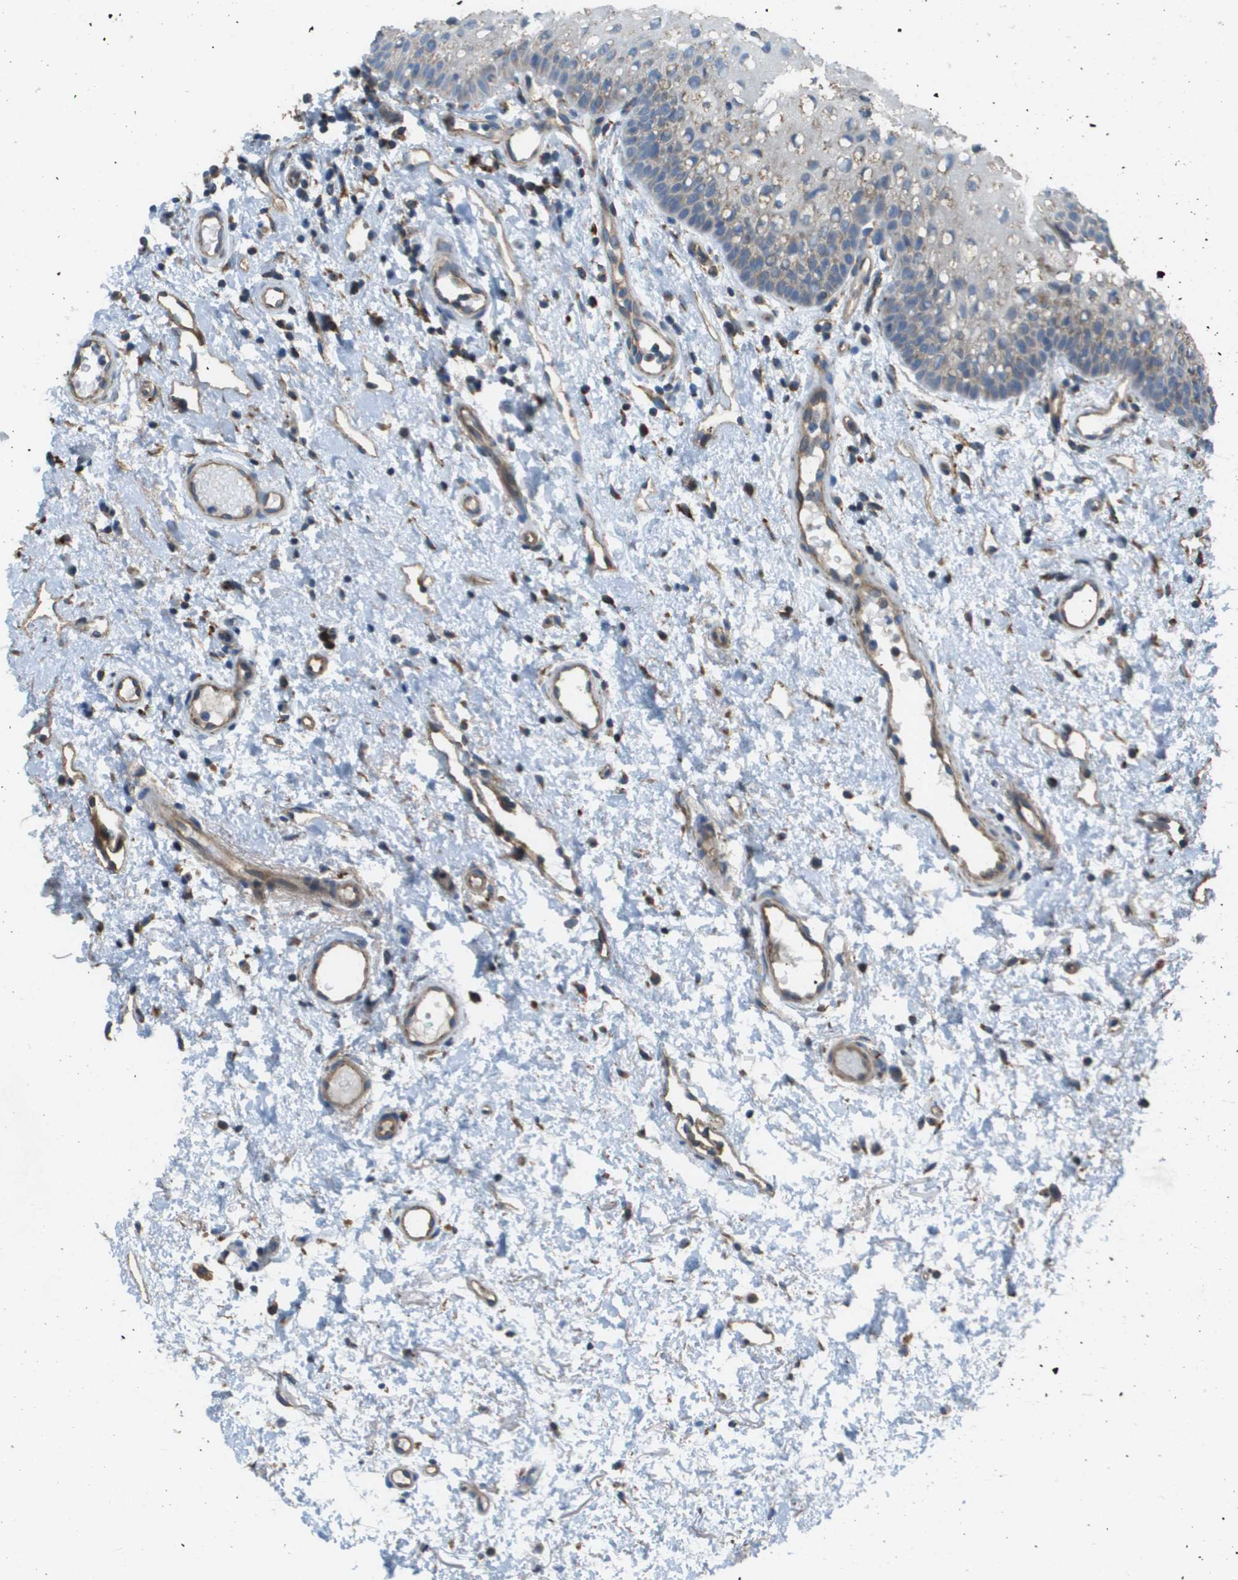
{"staining": {"intensity": "moderate", "quantity": "25%-75%", "location": "cytoplasmic/membranous"}, "tissue": "oral mucosa", "cell_type": "Squamous epithelial cells", "image_type": "normal", "snomed": [{"axis": "morphology", "description": "Normal tissue, NOS"}, {"axis": "morphology", "description": "Squamous cell carcinoma, NOS"}, {"axis": "topography", "description": "Oral tissue"}, {"axis": "topography", "description": "Salivary gland"}, {"axis": "topography", "description": "Head-Neck"}], "caption": "The histopathology image demonstrates staining of normal oral mucosa, revealing moderate cytoplasmic/membranous protein expression (brown color) within squamous epithelial cells.", "gene": "NRK", "patient": {"sex": "female", "age": 62}}